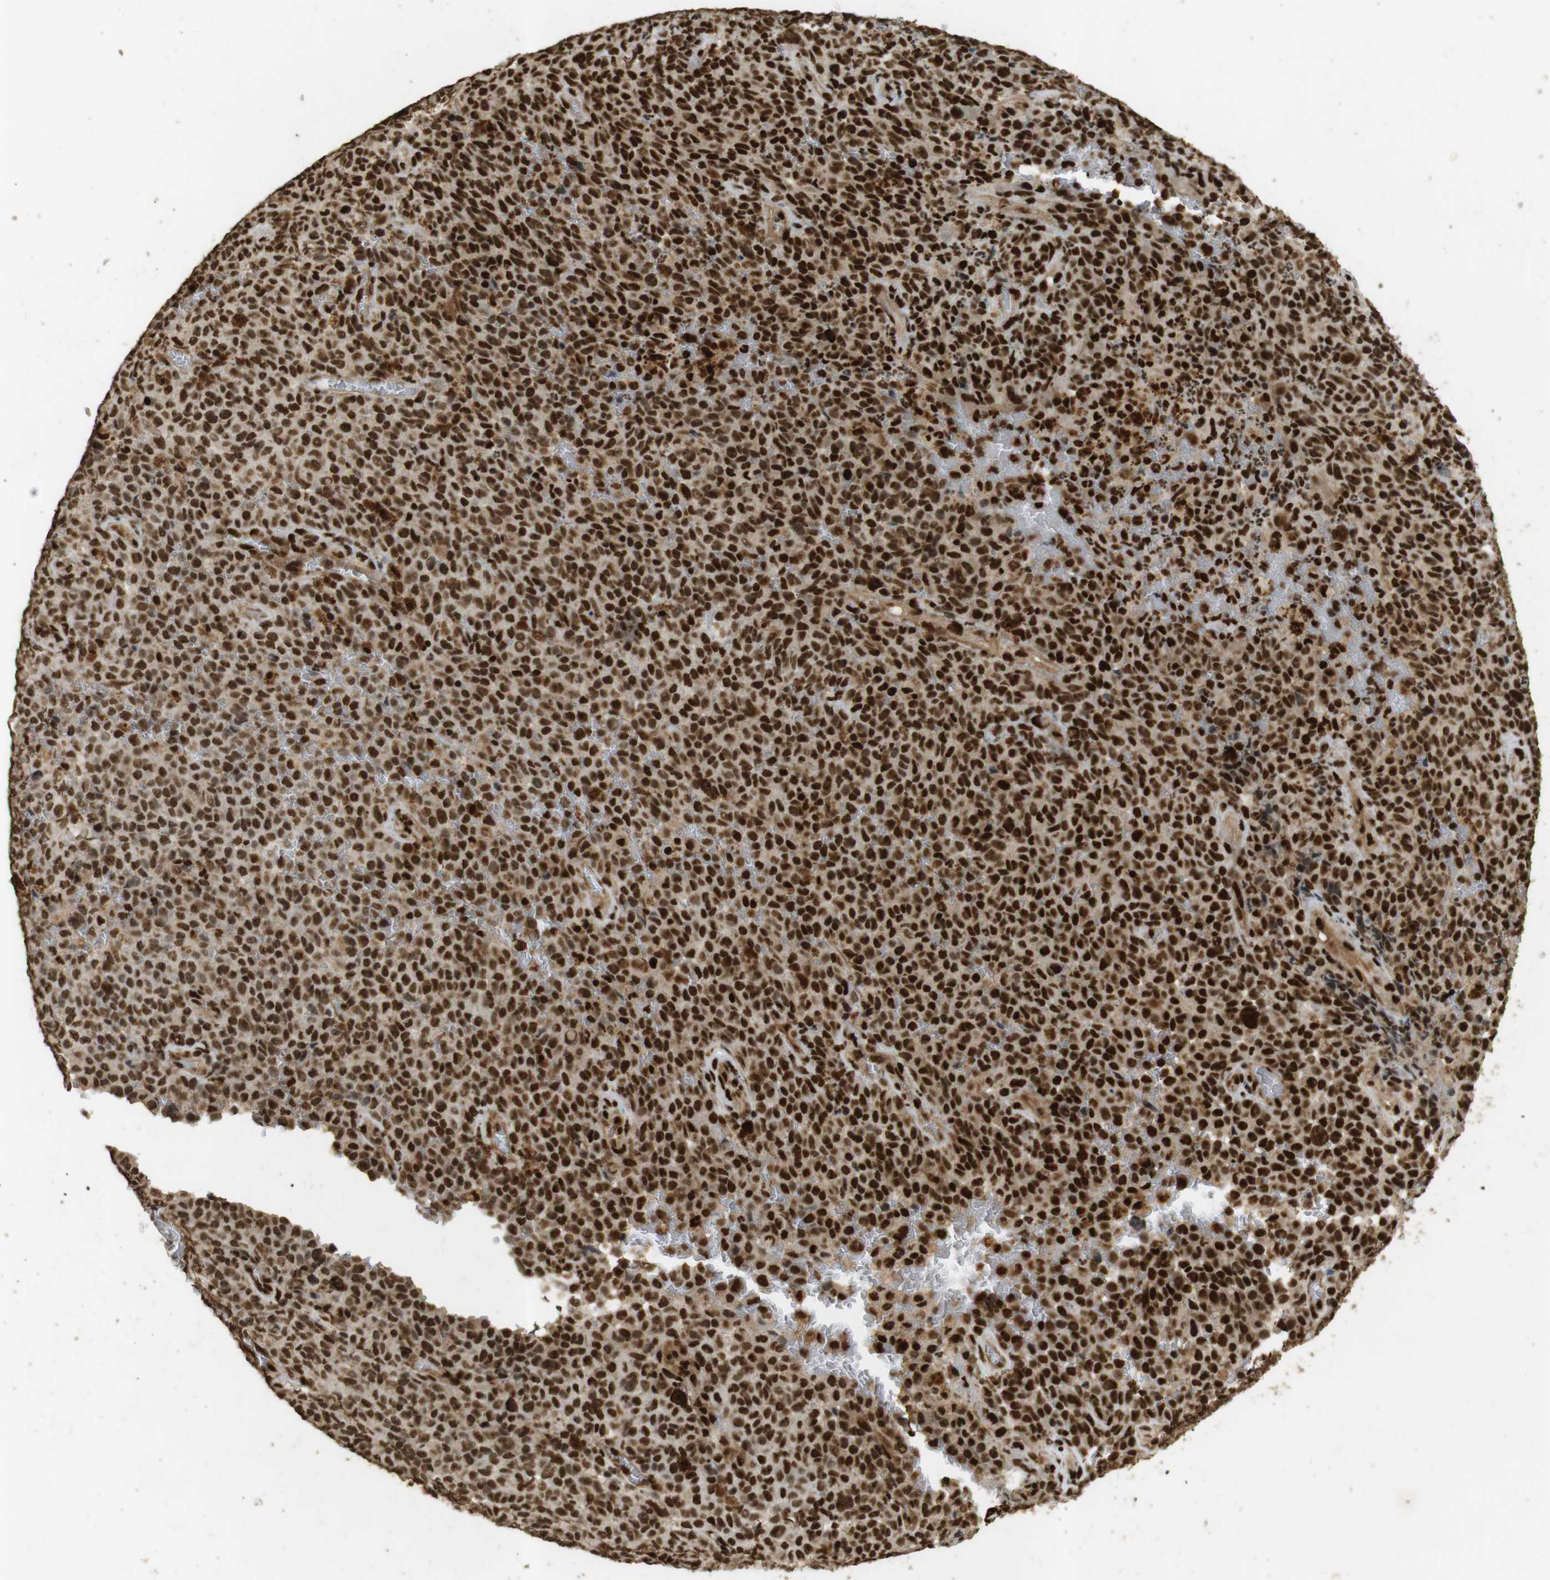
{"staining": {"intensity": "strong", "quantity": ">75%", "location": "cytoplasmic/membranous,nuclear"}, "tissue": "melanoma", "cell_type": "Tumor cells", "image_type": "cancer", "snomed": [{"axis": "morphology", "description": "Malignant melanoma, NOS"}, {"axis": "topography", "description": "Skin"}], "caption": "Melanoma stained with DAB IHC displays high levels of strong cytoplasmic/membranous and nuclear positivity in approximately >75% of tumor cells.", "gene": "GATA4", "patient": {"sex": "female", "age": 82}}